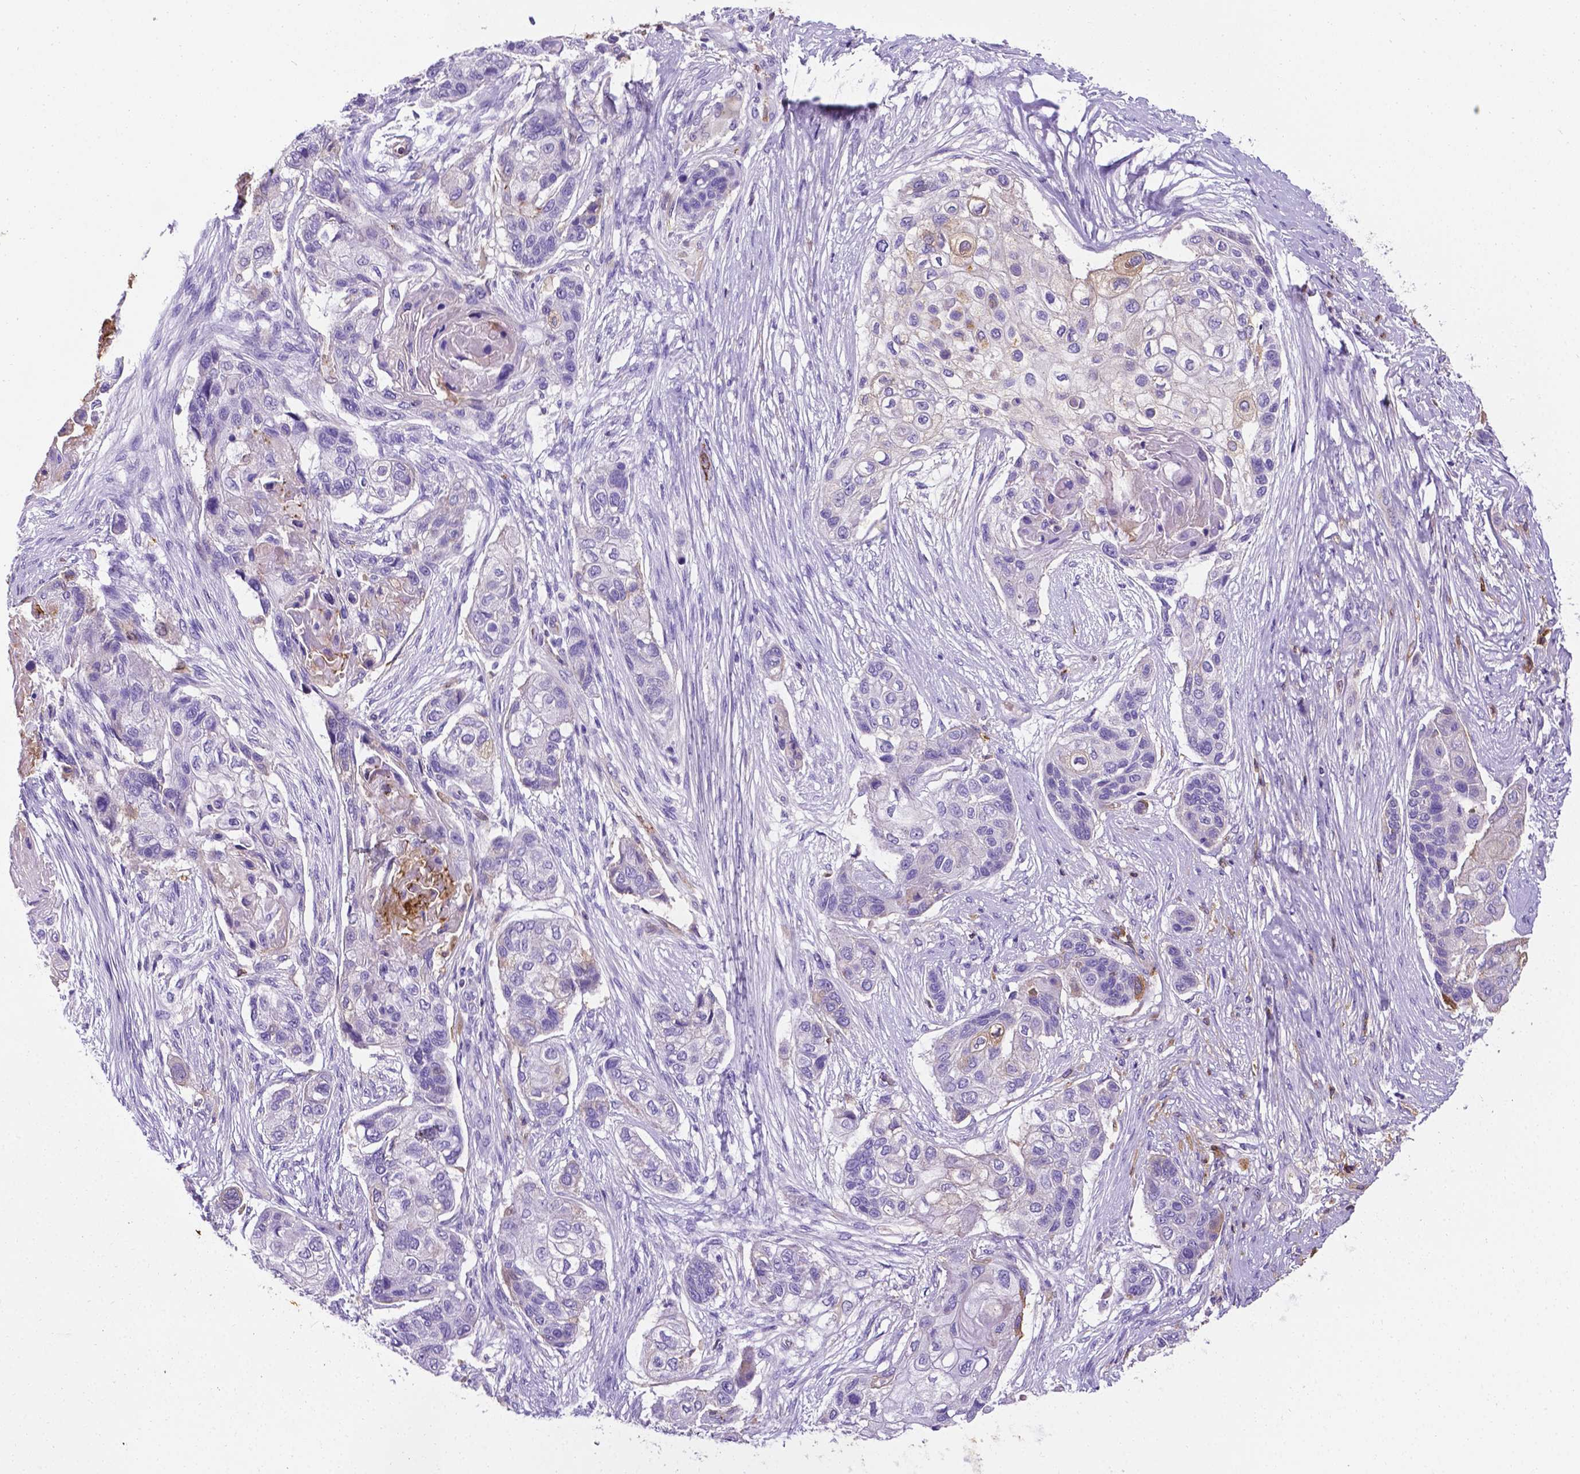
{"staining": {"intensity": "negative", "quantity": "none", "location": "none"}, "tissue": "lung cancer", "cell_type": "Tumor cells", "image_type": "cancer", "snomed": [{"axis": "morphology", "description": "Squamous cell carcinoma, NOS"}, {"axis": "topography", "description": "Lung"}], "caption": "Protein analysis of squamous cell carcinoma (lung) exhibits no significant positivity in tumor cells. (Brightfield microscopy of DAB immunohistochemistry (IHC) at high magnification).", "gene": "APOE", "patient": {"sex": "male", "age": 69}}